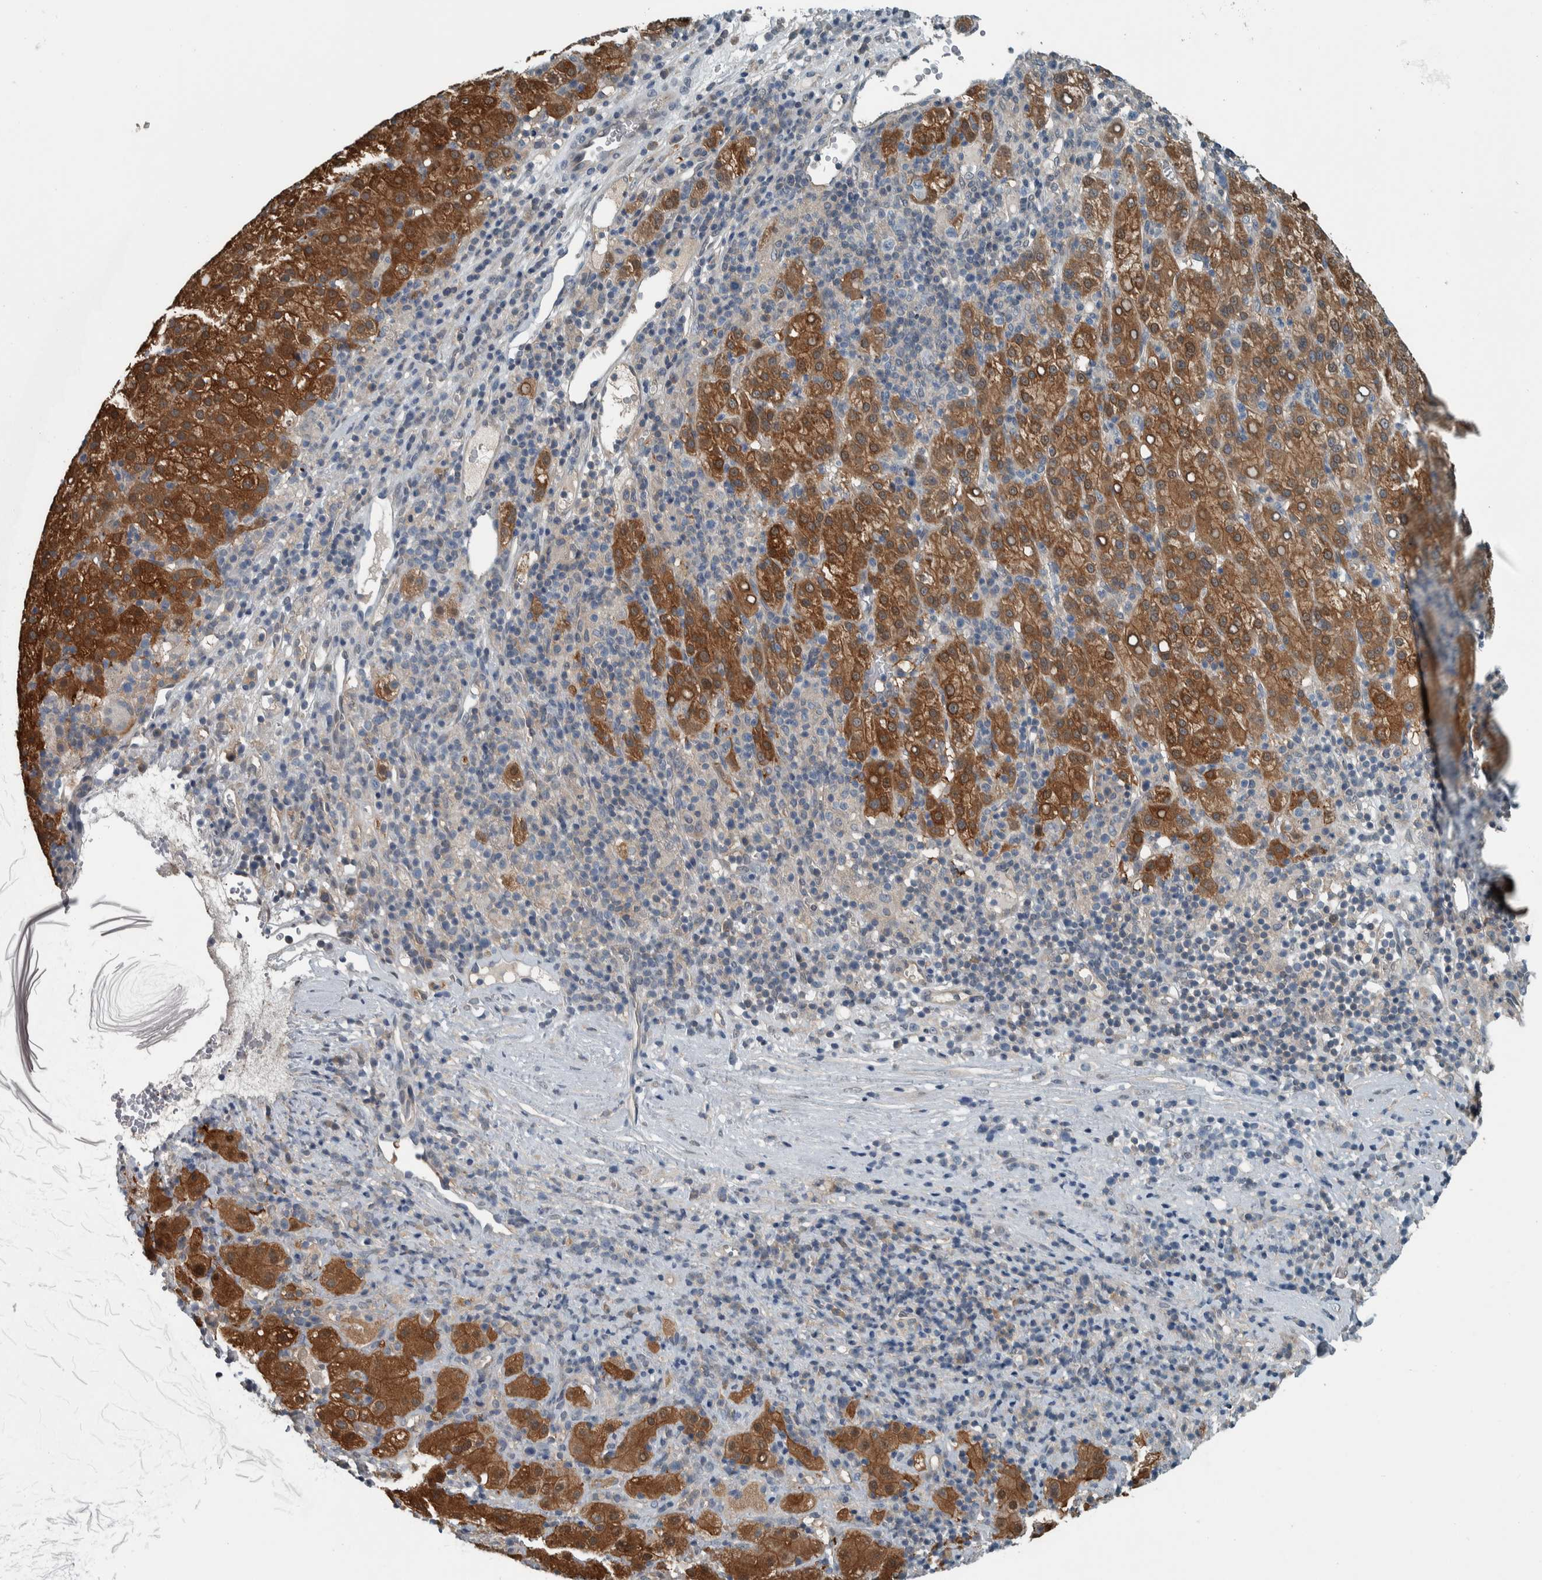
{"staining": {"intensity": "moderate", "quantity": ">75%", "location": "cytoplasmic/membranous"}, "tissue": "liver cancer", "cell_type": "Tumor cells", "image_type": "cancer", "snomed": [{"axis": "morphology", "description": "Carcinoma, Hepatocellular, NOS"}, {"axis": "topography", "description": "Liver"}], "caption": "Approximately >75% of tumor cells in hepatocellular carcinoma (liver) exhibit moderate cytoplasmic/membranous protein expression as visualized by brown immunohistochemical staining.", "gene": "ALAD", "patient": {"sex": "female", "age": 58}}